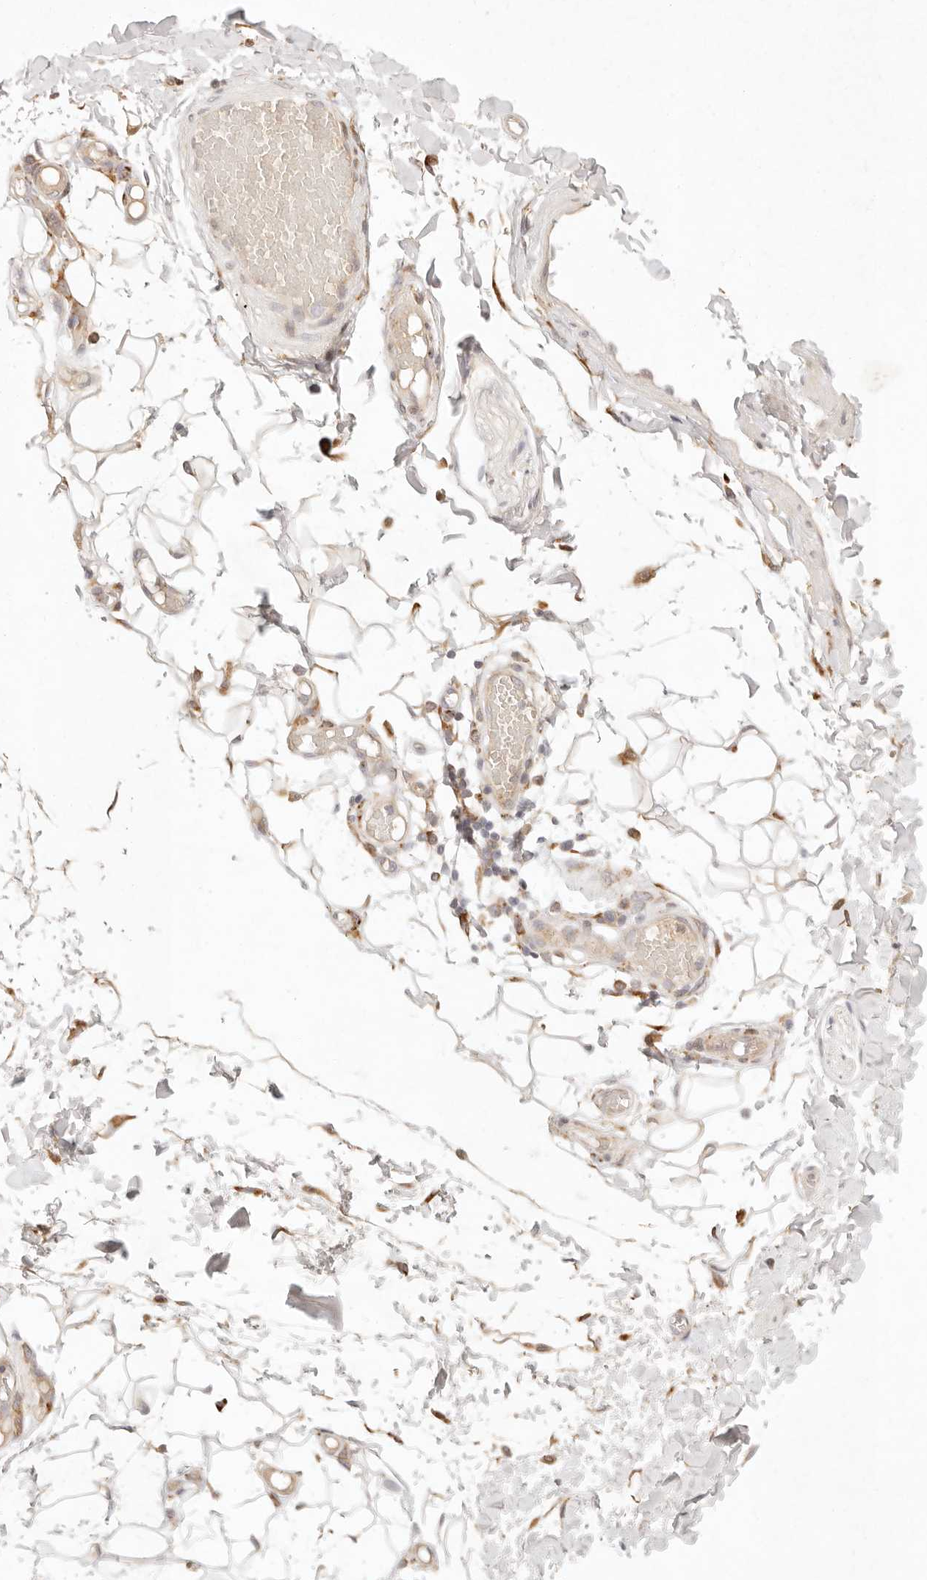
{"staining": {"intensity": "weak", "quantity": "<25%", "location": "cytoplasmic/membranous"}, "tissue": "adipose tissue", "cell_type": "Adipocytes", "image_type": "normal", "snomed": [{"axis": "morphology", "description": "Normal tissue, NOS"}, {"axis": "topography", "description": "Adipose tissue"}, {"axis": "topography", "description": "Vascular tissue"}, {"axis": "topography", "description": "Peripheral nerve tissue"}], "caption": "The IHC photomicrograph has no significant positivity in adipocytes of adipose tissue.", "gene": "C1orf127", "patient": {"sex": "male", "age": 25}}